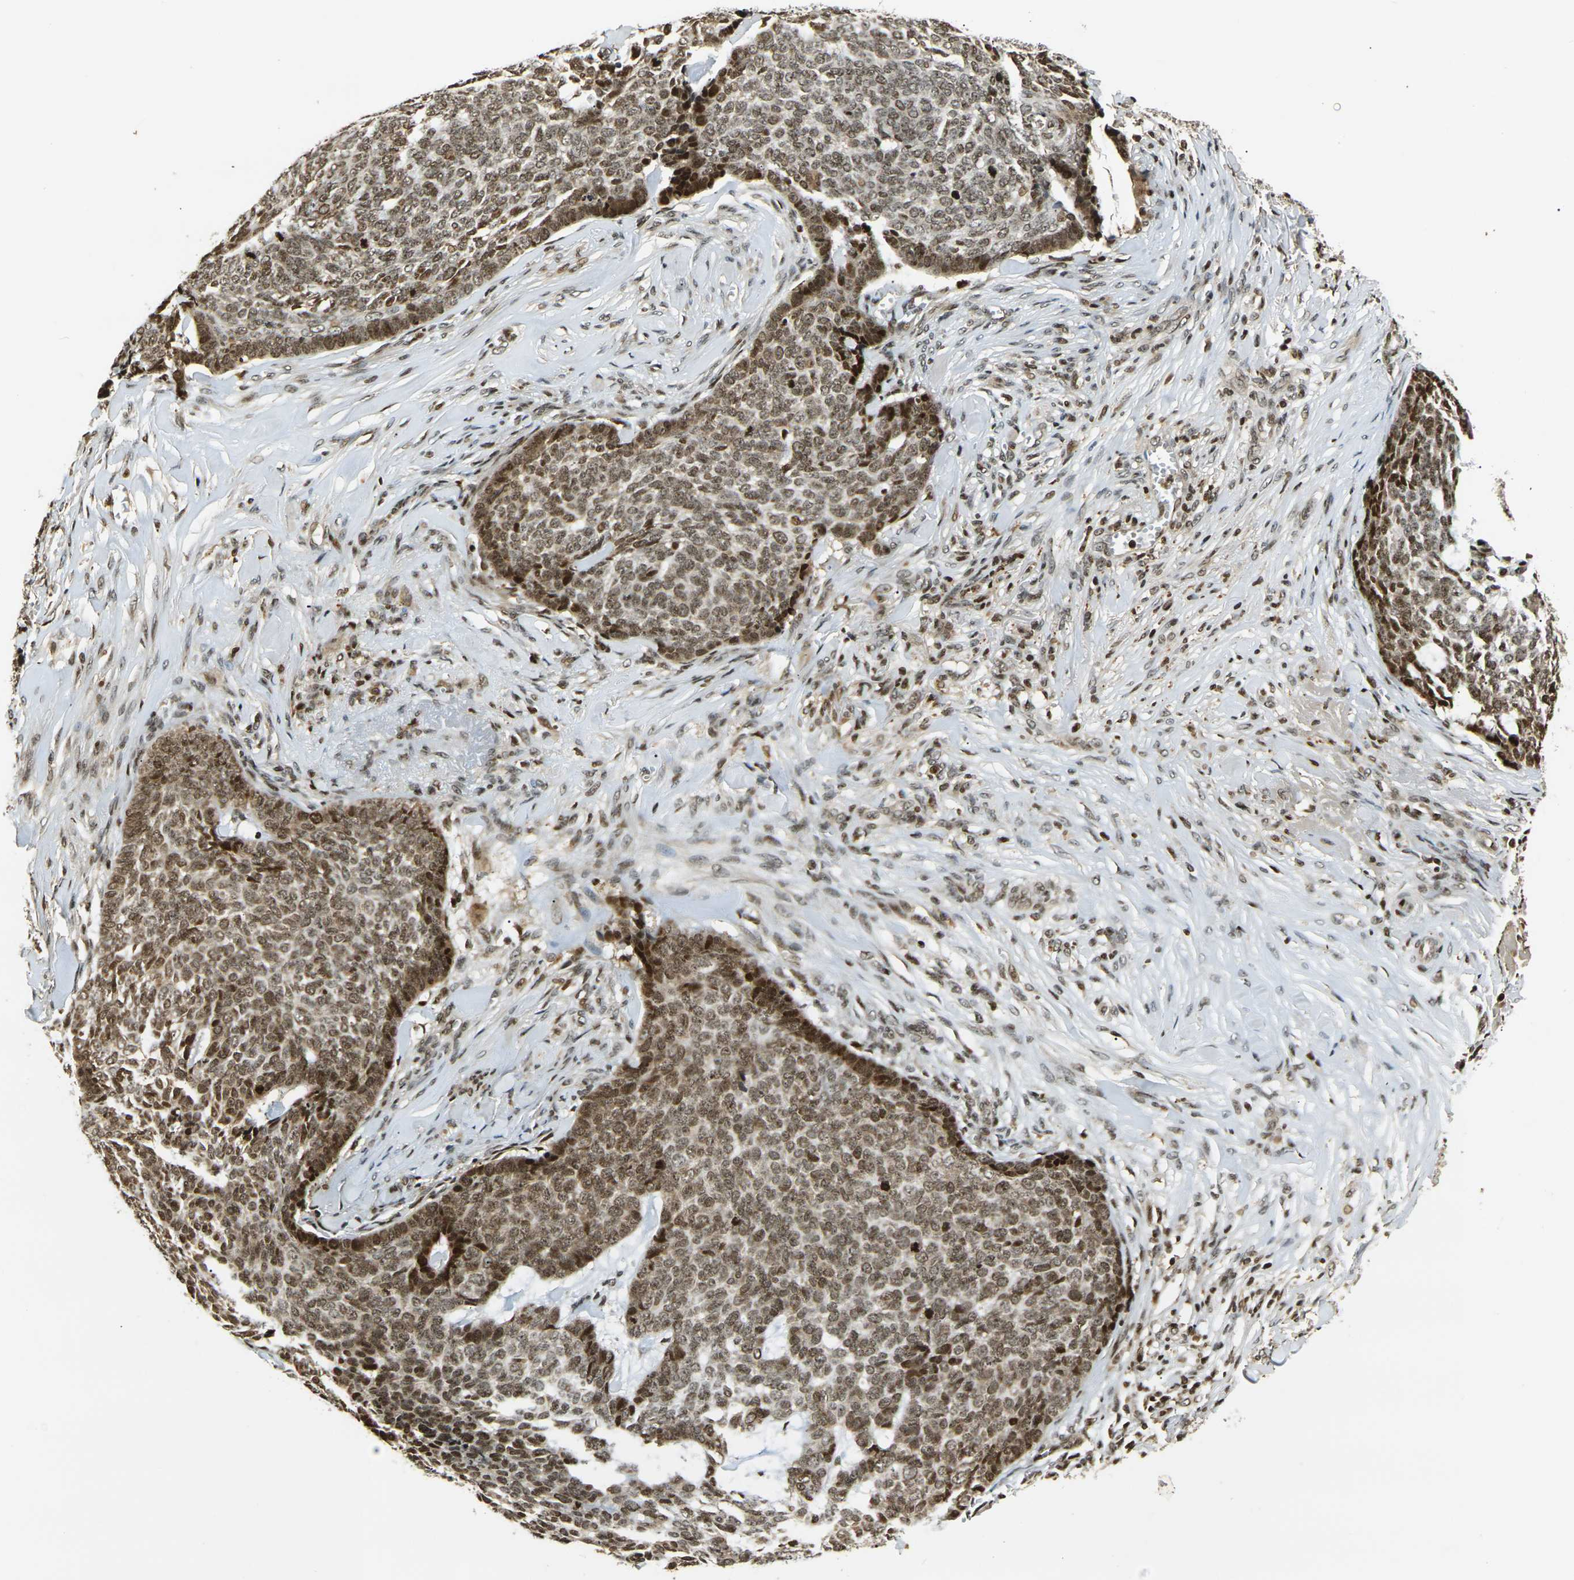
{"staining": {"intensity": "strong", "quantity": ">75%", "location": "nuclear"}, "tissue": "skin cancer", "cell_type": "Tumor cells", "image_type": "cancer", "snomed": [{"axis": "morphology", "description": "Basal cell carcinoma"}, {"axis": "topography", "description": "Skin"}], "caption": "Basal cell carcinoma (skin) was stained to show a protein in brown. There is high levels of strong nuclear positivity in about >75% of tumor cells.", "gene": "ACTL6A", "patient": {"sex": "male", "age": 84}}